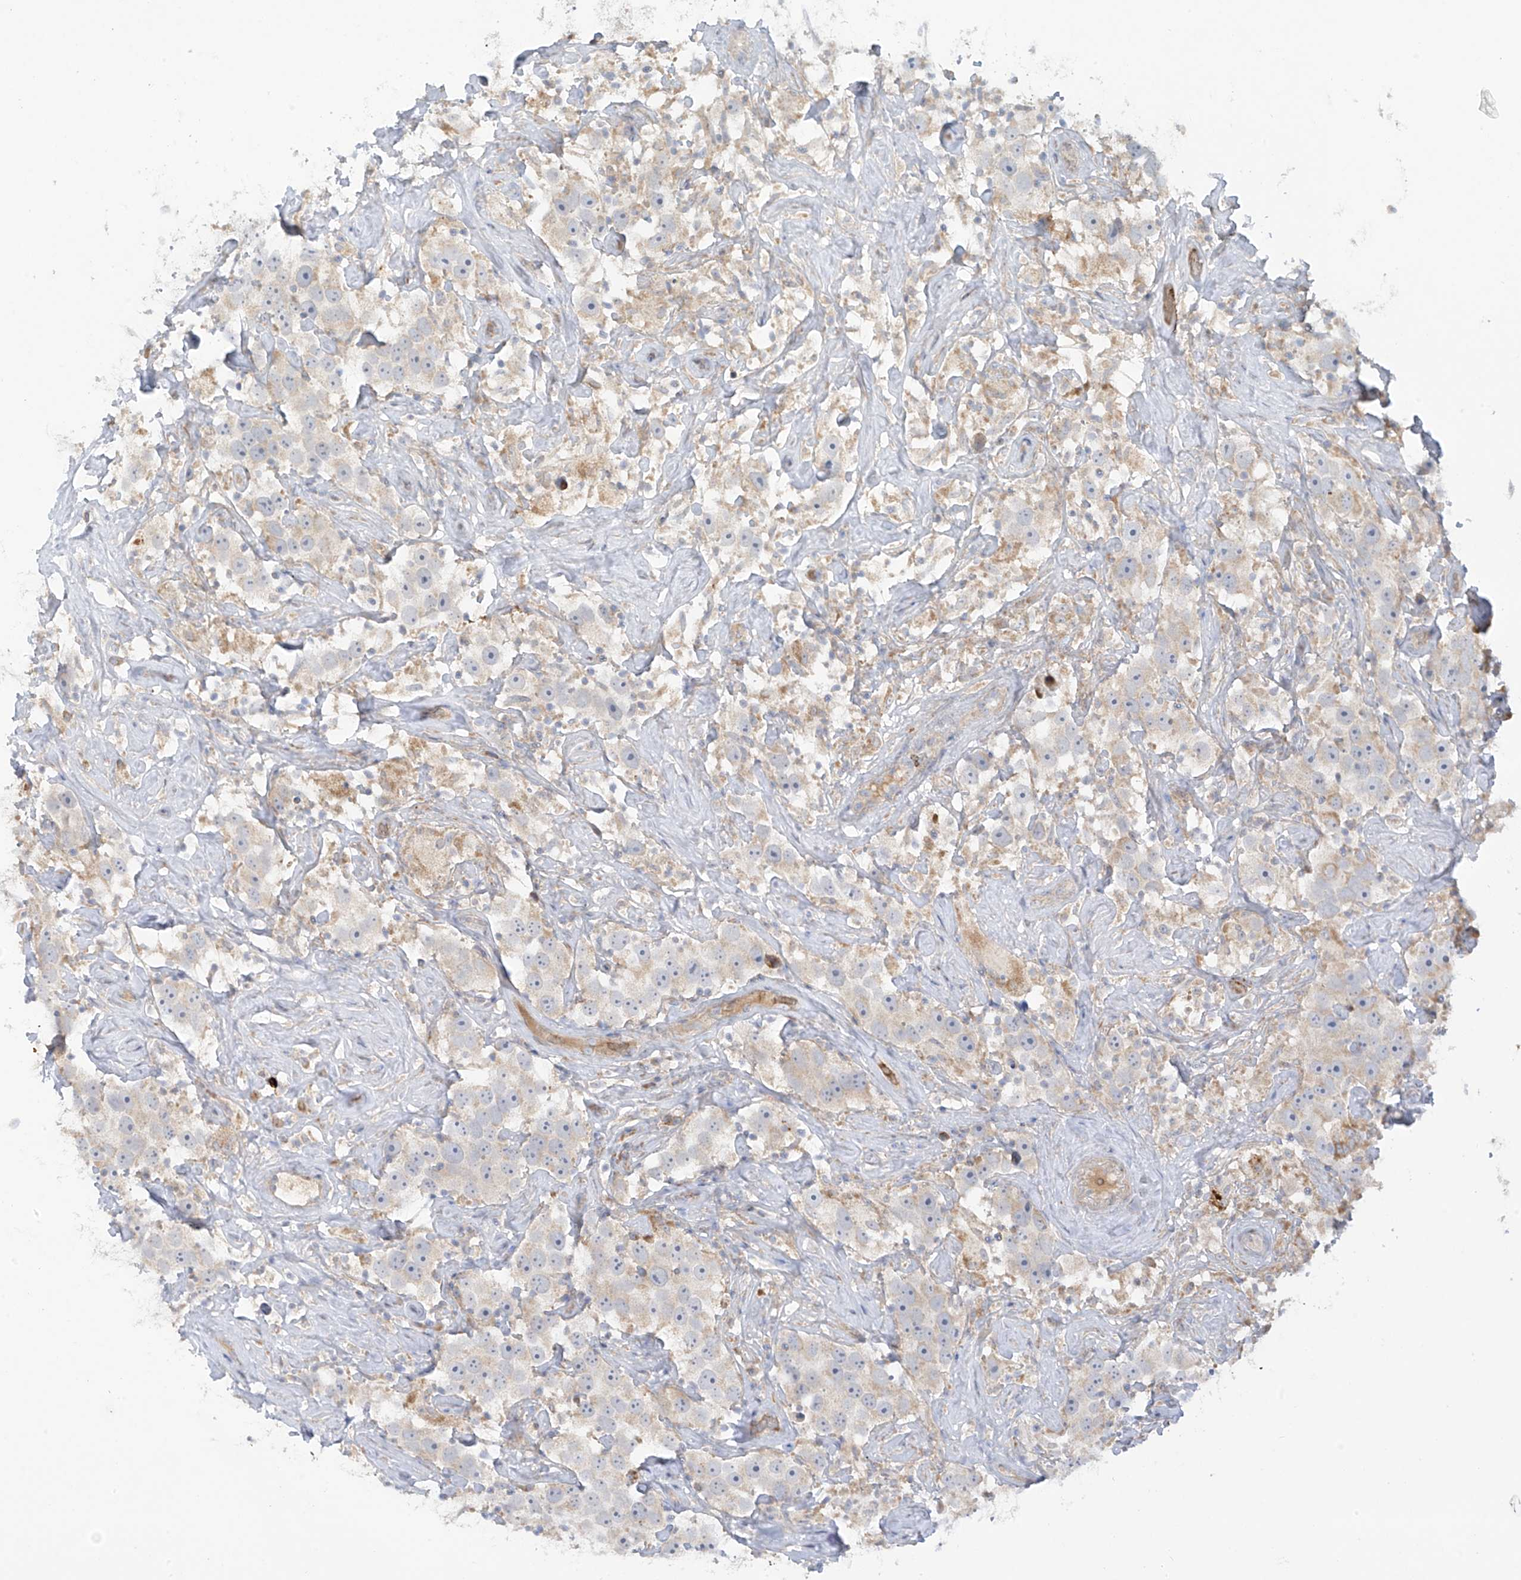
{"staining": {"intensity": "weak", "quantity": "25%-75%", "location": "cytoplasmic/membranous"}, "tissue": "testis cancer", "cell_type": "Tumor cells", "image_type": "cancer", "snomed": [{"axis": "morphology", "description": "Seminoma, NOS"}, {"axis": "topography", "description": "Testis"}], "caption": "Human testis cancer (seminoma) stained with a protein marker shows weak staining in tumor cells.", "gene": "METTL18", "patient": {"sex": "male", "age": 49}}